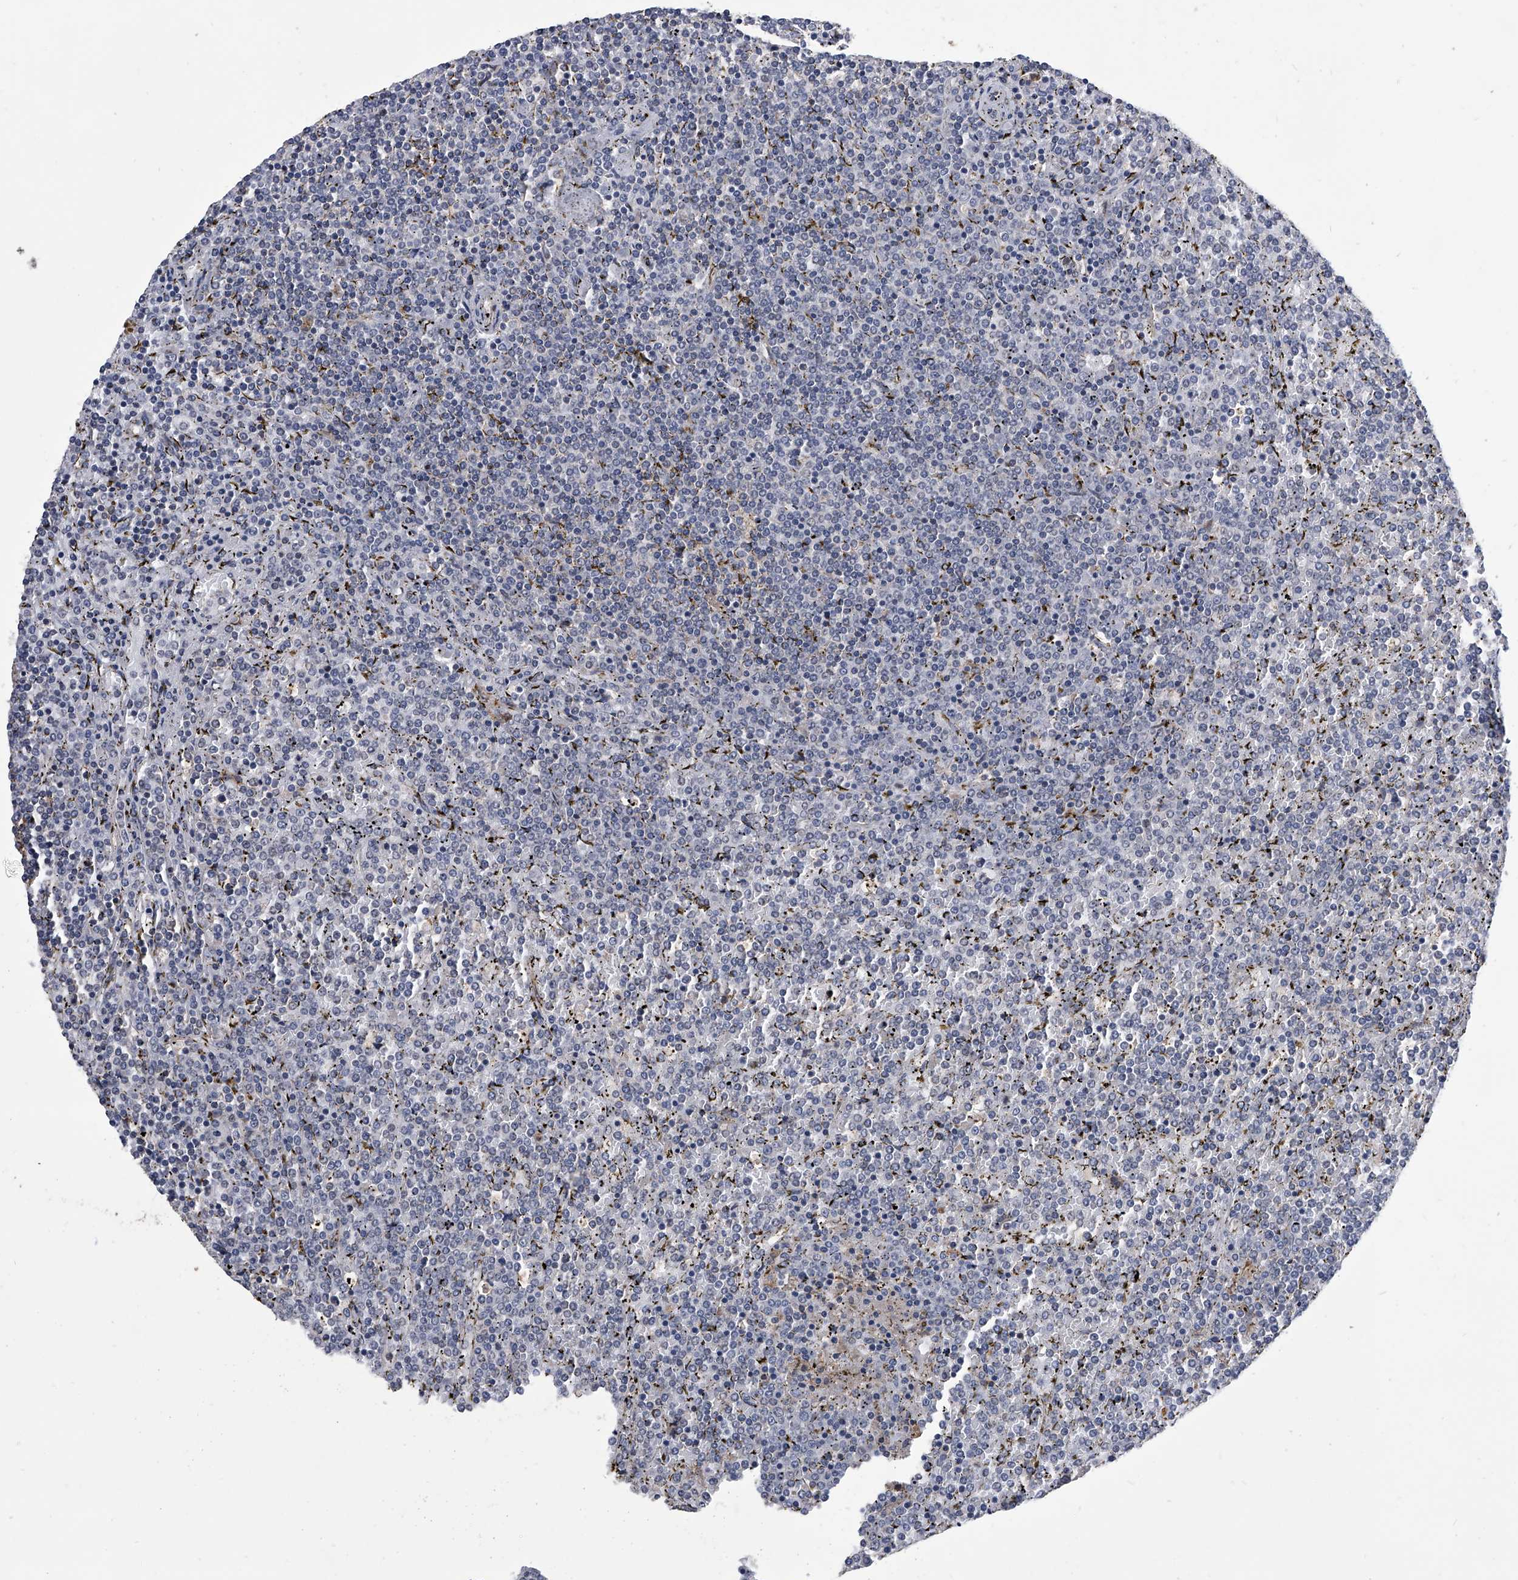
{"staining": {"intensity": "negative", "quantity": "none", "location": "none"}, "tissue": "lymphoma", "cell_type": "Tumor cells", "image_type": "cancer", "snomed": [{"axis": "morphology", "description": "Malignant lymphoma, non-Hodgkin's type, Low grade"}, {"axis": "topography", "description": "Spleen"}], "caption": "Immunohistochemical staining of human lymphoma demonstrates no significant positivity in tumor cells. The staining was performed using DAB (3,3'-diaminobenzidine) to visualize the protein expression in brown, while the nuclei were stained in blue with hematoxylin (Magnification: 20x).", "gene": "MAP4K3", "patient": {"sex": "female", "age": 19}}